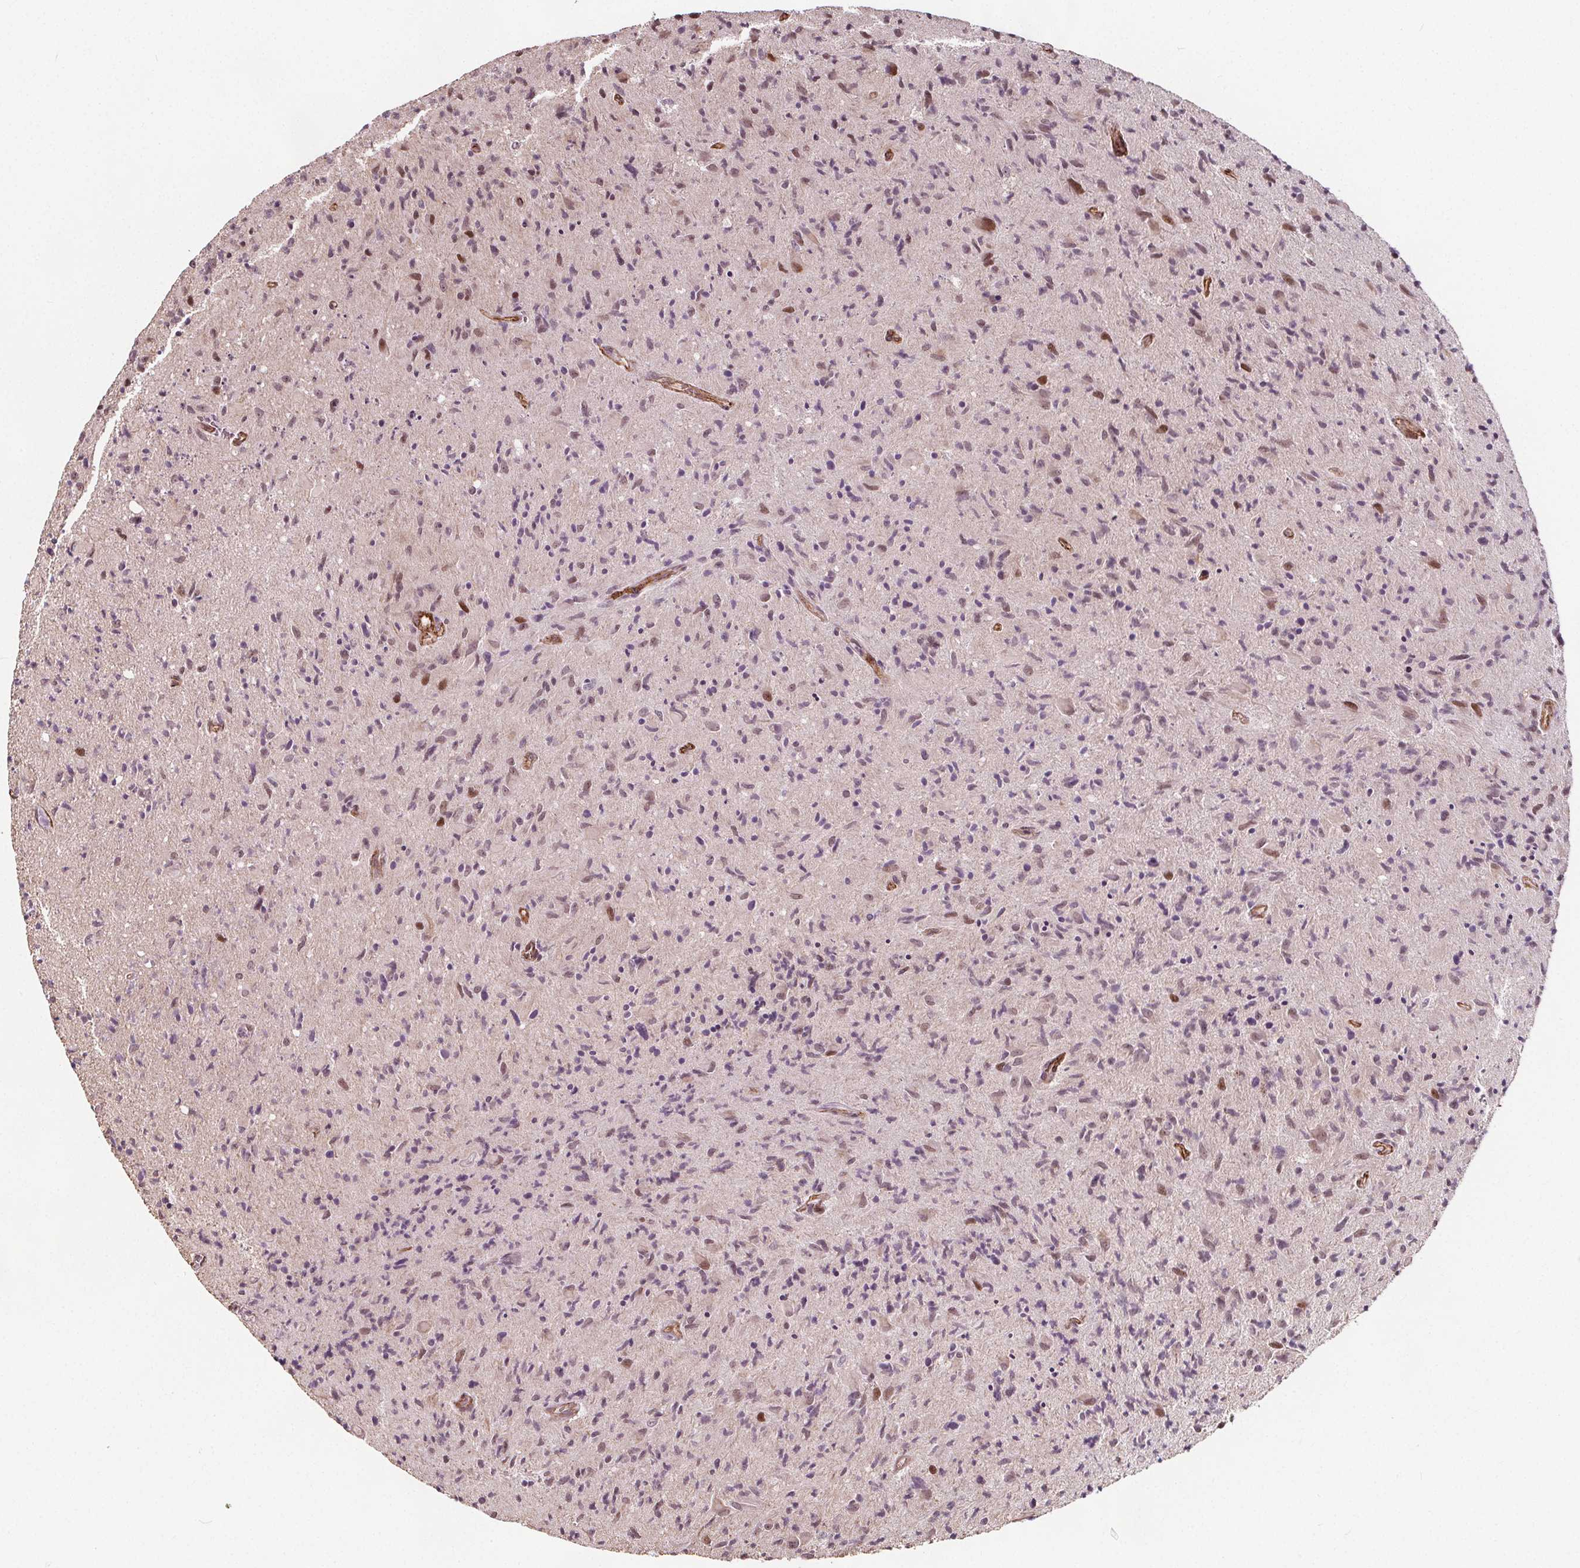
{"staining": {"intensity": "negative", "quantity": "none", "location": "none"}, "tissue": "glioma", "cell_type": "Tumor cells", "image_type": "cancer", "snomed": [{"axis": "morphology", "description": "Glioma, malignant, High grade"}, {"axis": "topography", "description": "Brain"}], "caption": "Immunohistochemistry image of neoplastic tissue: human glioma stained with DAB shows no significant protein positivity in tumor cells. (DAB immunohistochemistry visualized using brightfield microscopy, high magnification).", "gene": "HAS1", "patient": {"sex": "male", "age": 54}}